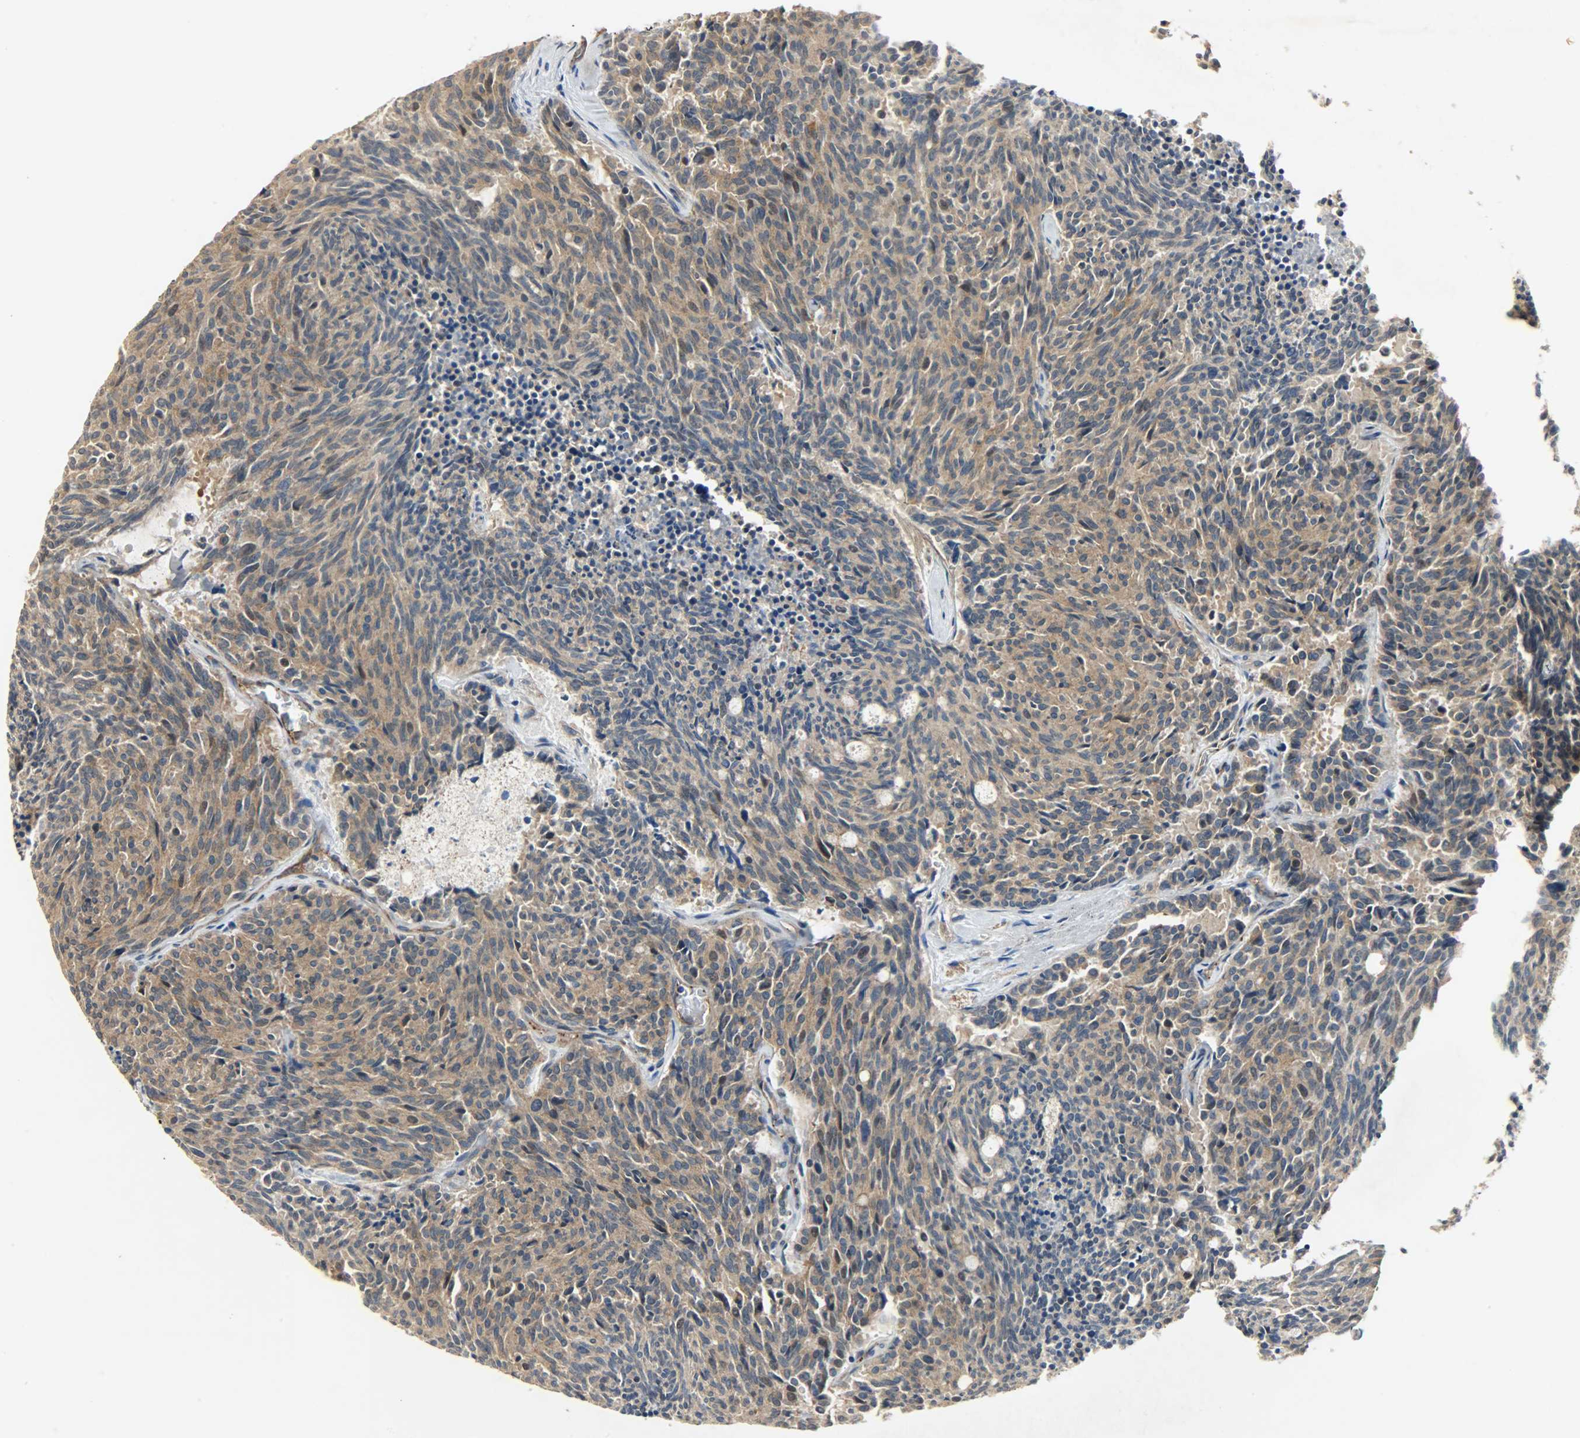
{"staining": {"intensity": "moderate", "quantity": ">75%", "location": "cytoplasmic/membranous"}, "tissue": "carcinoid", "cell_type": "Tumor cells", "image_type": "cancer", "snomed": [{"axis": "morphology", "description": "Carcinoid, malignant, NOS"}, {"axis": "topography", "description": "Pancreas"}], "caption": "A medium amount of moderate cytoplasmic/membranous expression is identified in approximately >75% of tumor cells in carcinoid (malignant) tissue.", "gene": "KIAA1217", "patient": {"sex": "female", "age": 54}}